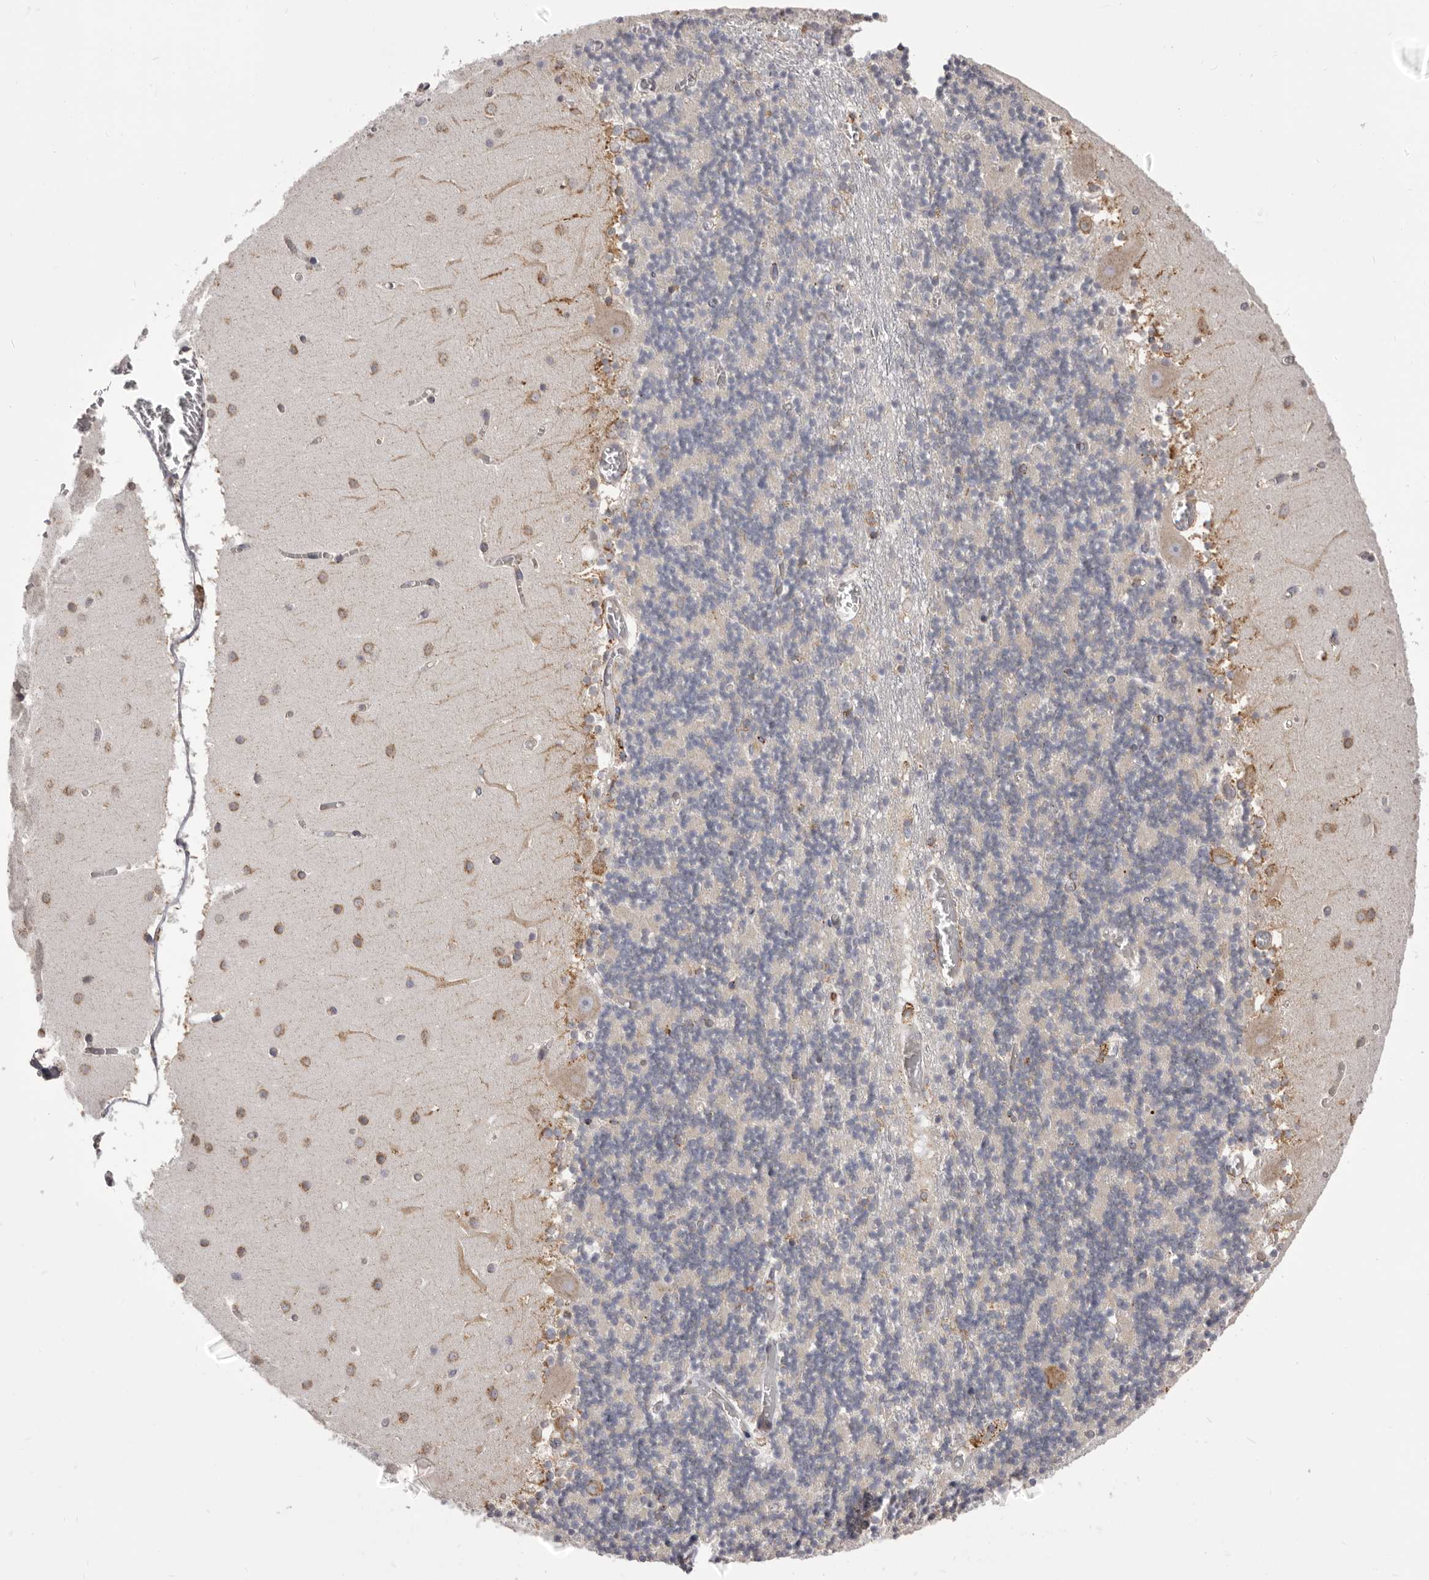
{"staining": {"intensity": "moderate", "quantity": "<25%", "location": "cytoplasmic/membranous"}, "tissue": "cerebellum", "cell_type": "Cells in granular layer", "image_type": "normal", "snomed": [{"axis": "morphology", "description": "Normal tissue, NOS"}, {"axis": "topography", "description": "Cerebellum"}], "caption": "Protein staining of normal cerebellum shows moderate cytoplasmic/membranous positivity in approximately <25% of cells in granular layer. The staining is performed using DAB brown chromogen to label protein expression. The nuclei are counter-stained blue using hematoxylin.", "gene": "QRSL1", "patient": {"sex": "female", "age": 28}}